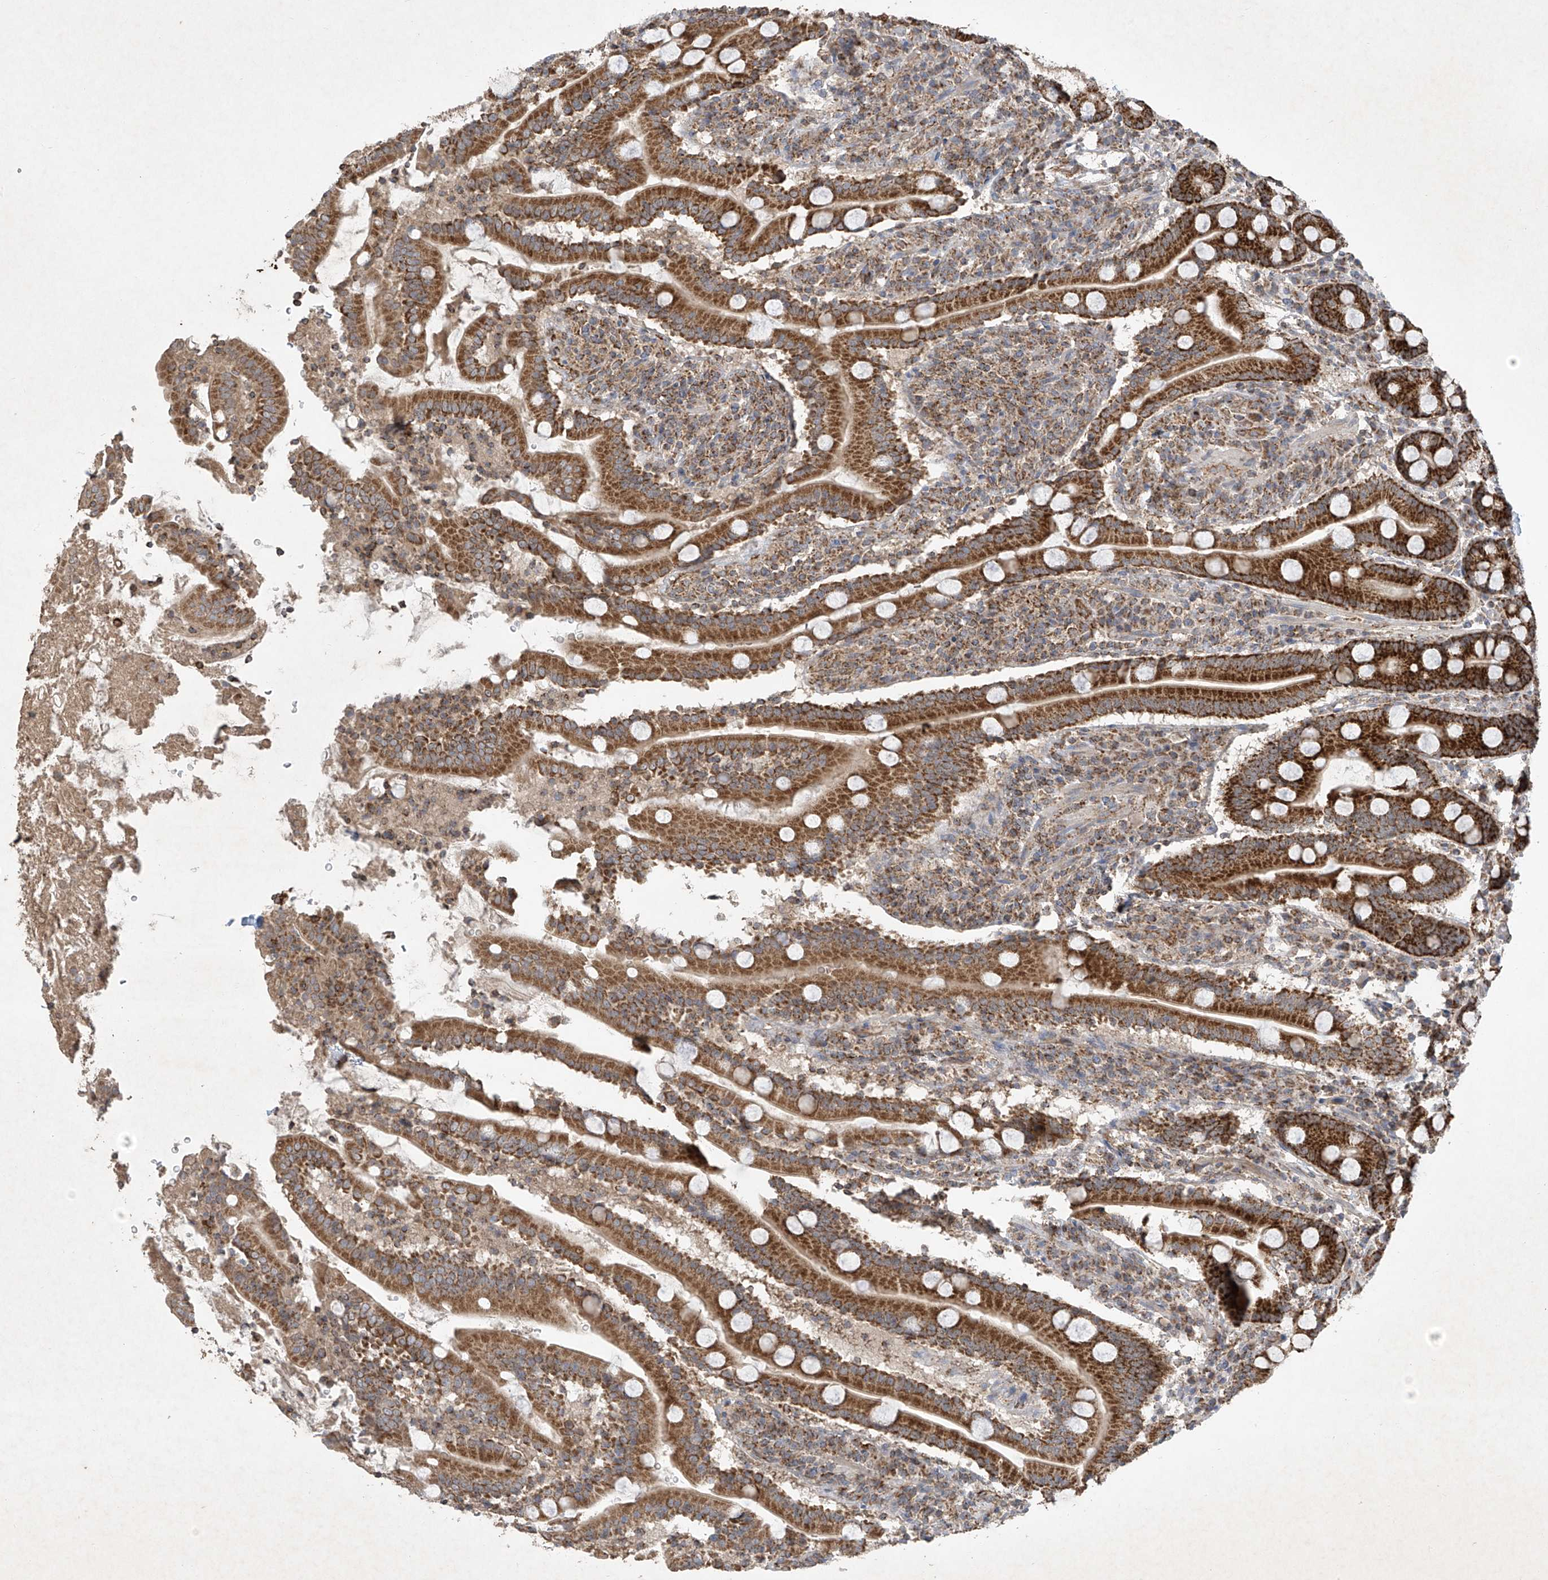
{"staining": {"intensity": "strong", "quantity": ">75%", "location": "cytoplasmic/membranous"}, "tissue": "duodenum", "cell_type": "Glandular cells", "image_type": "normal", "snomed": [{"axis": "morphology", "description": "Normal tissue, NOS"}, {"axis": "topography", "description": "Duodenum"}], "caption": "The micrograph shows a brown stain indicating the presence of a protein in the cytoplasmic/membranous of glandular cells in duodenum. (brown staining indicates protein expression, while blue staining denotes nuclei).", "gene": "UQCC1", "patient": {"sex": "male", "age": 35}}